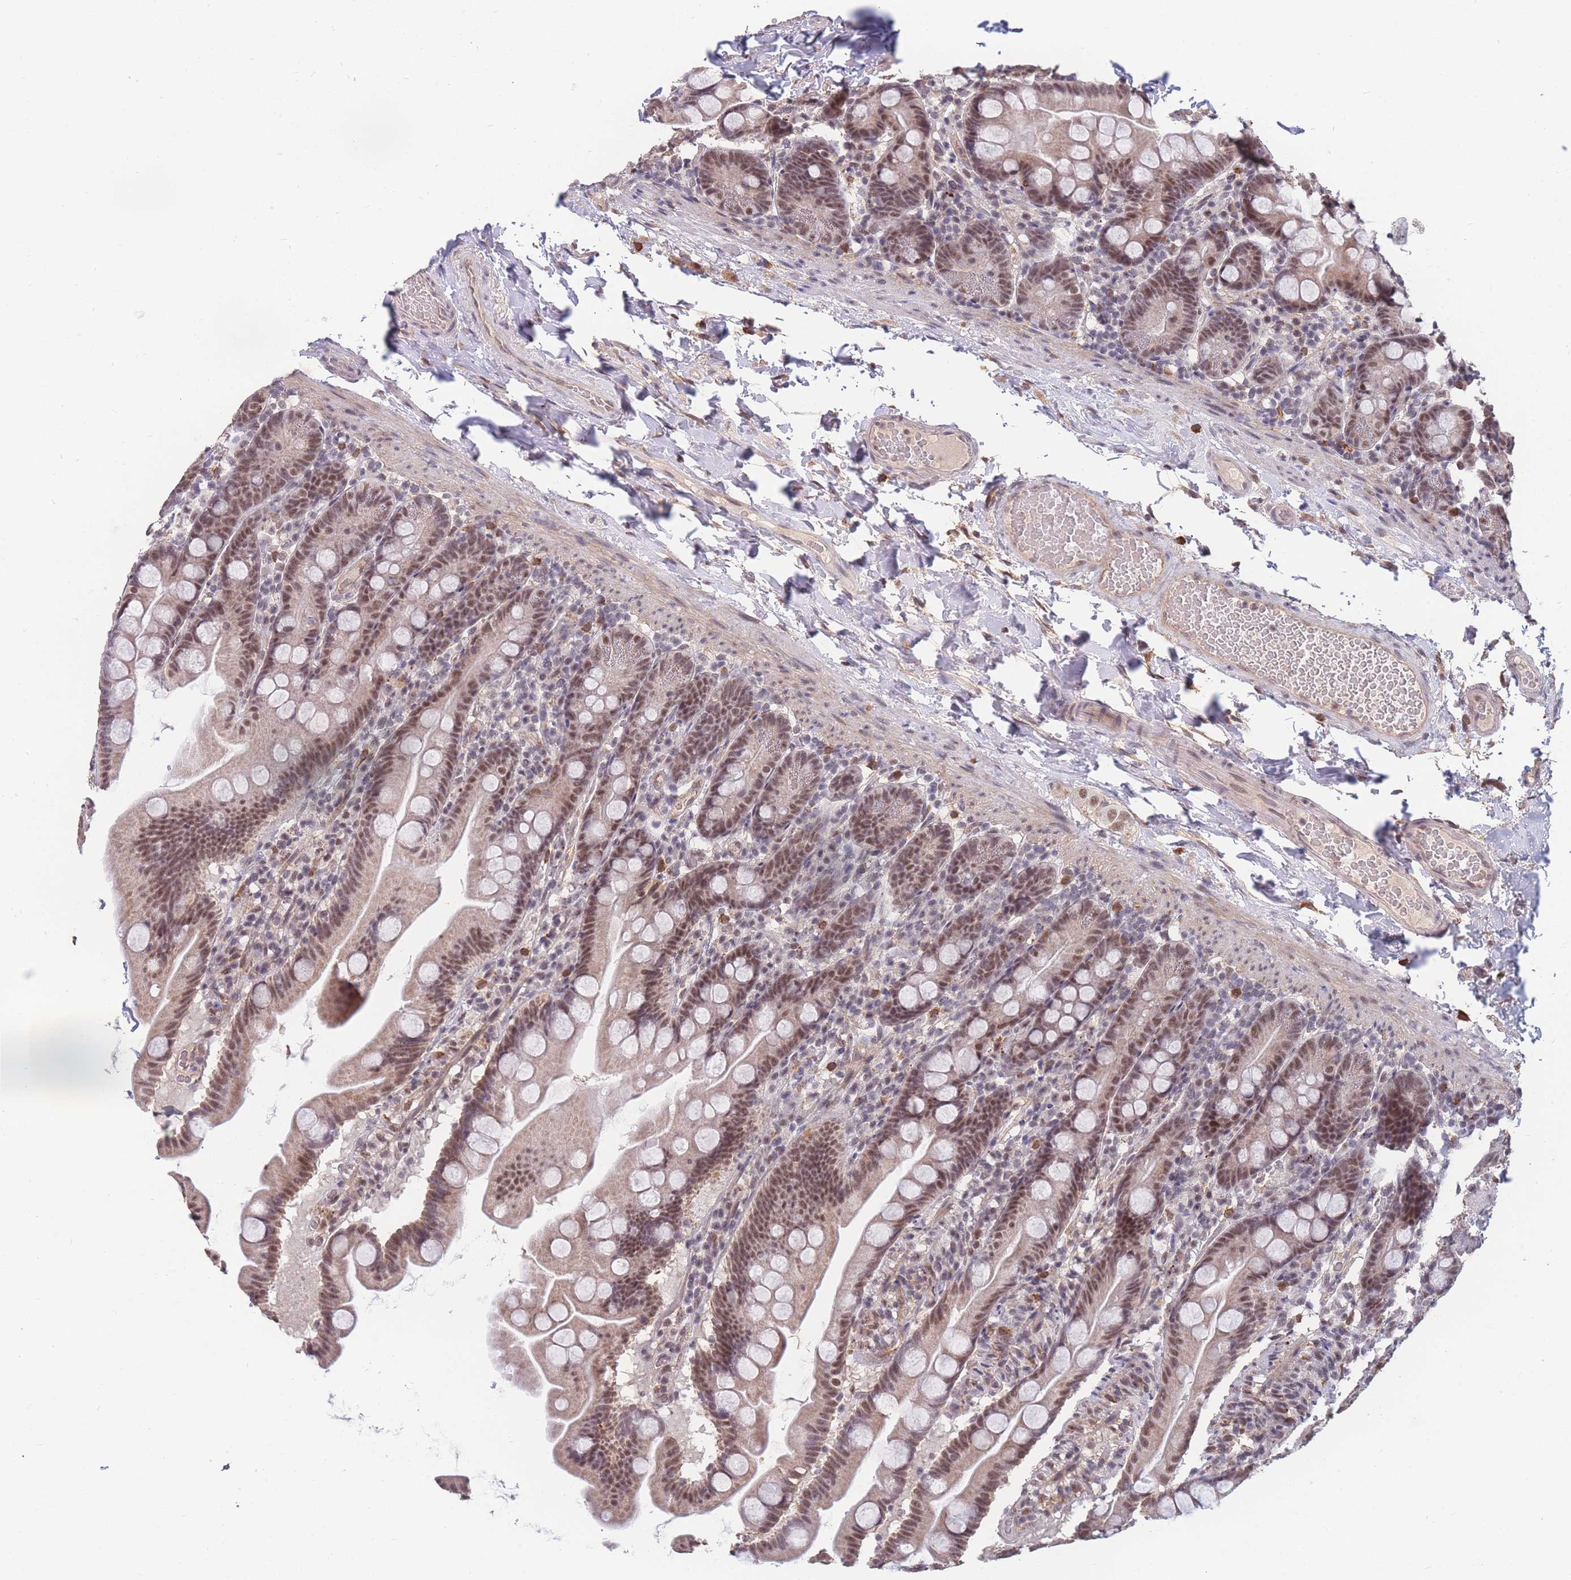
{"staining": {"intensity": "moderate", "quantity": ">75%", "location": "nuclear"}, "tissue": "small intestine", "cell_type": "Glandular cells", "image_type": "normal", "snomed": [{"axis": "morphology", "description": "Normal tissue, NOS"}, {"axis": "topography", "description": "Small intestine"}], "caption": "Immunohistochemistry of normal small intestine shows medium levels of moderate nuclear expression in about >75% of glandular cells.", "gene": "SNRPA1", "patient": {"sex": "female", "age": 68}}